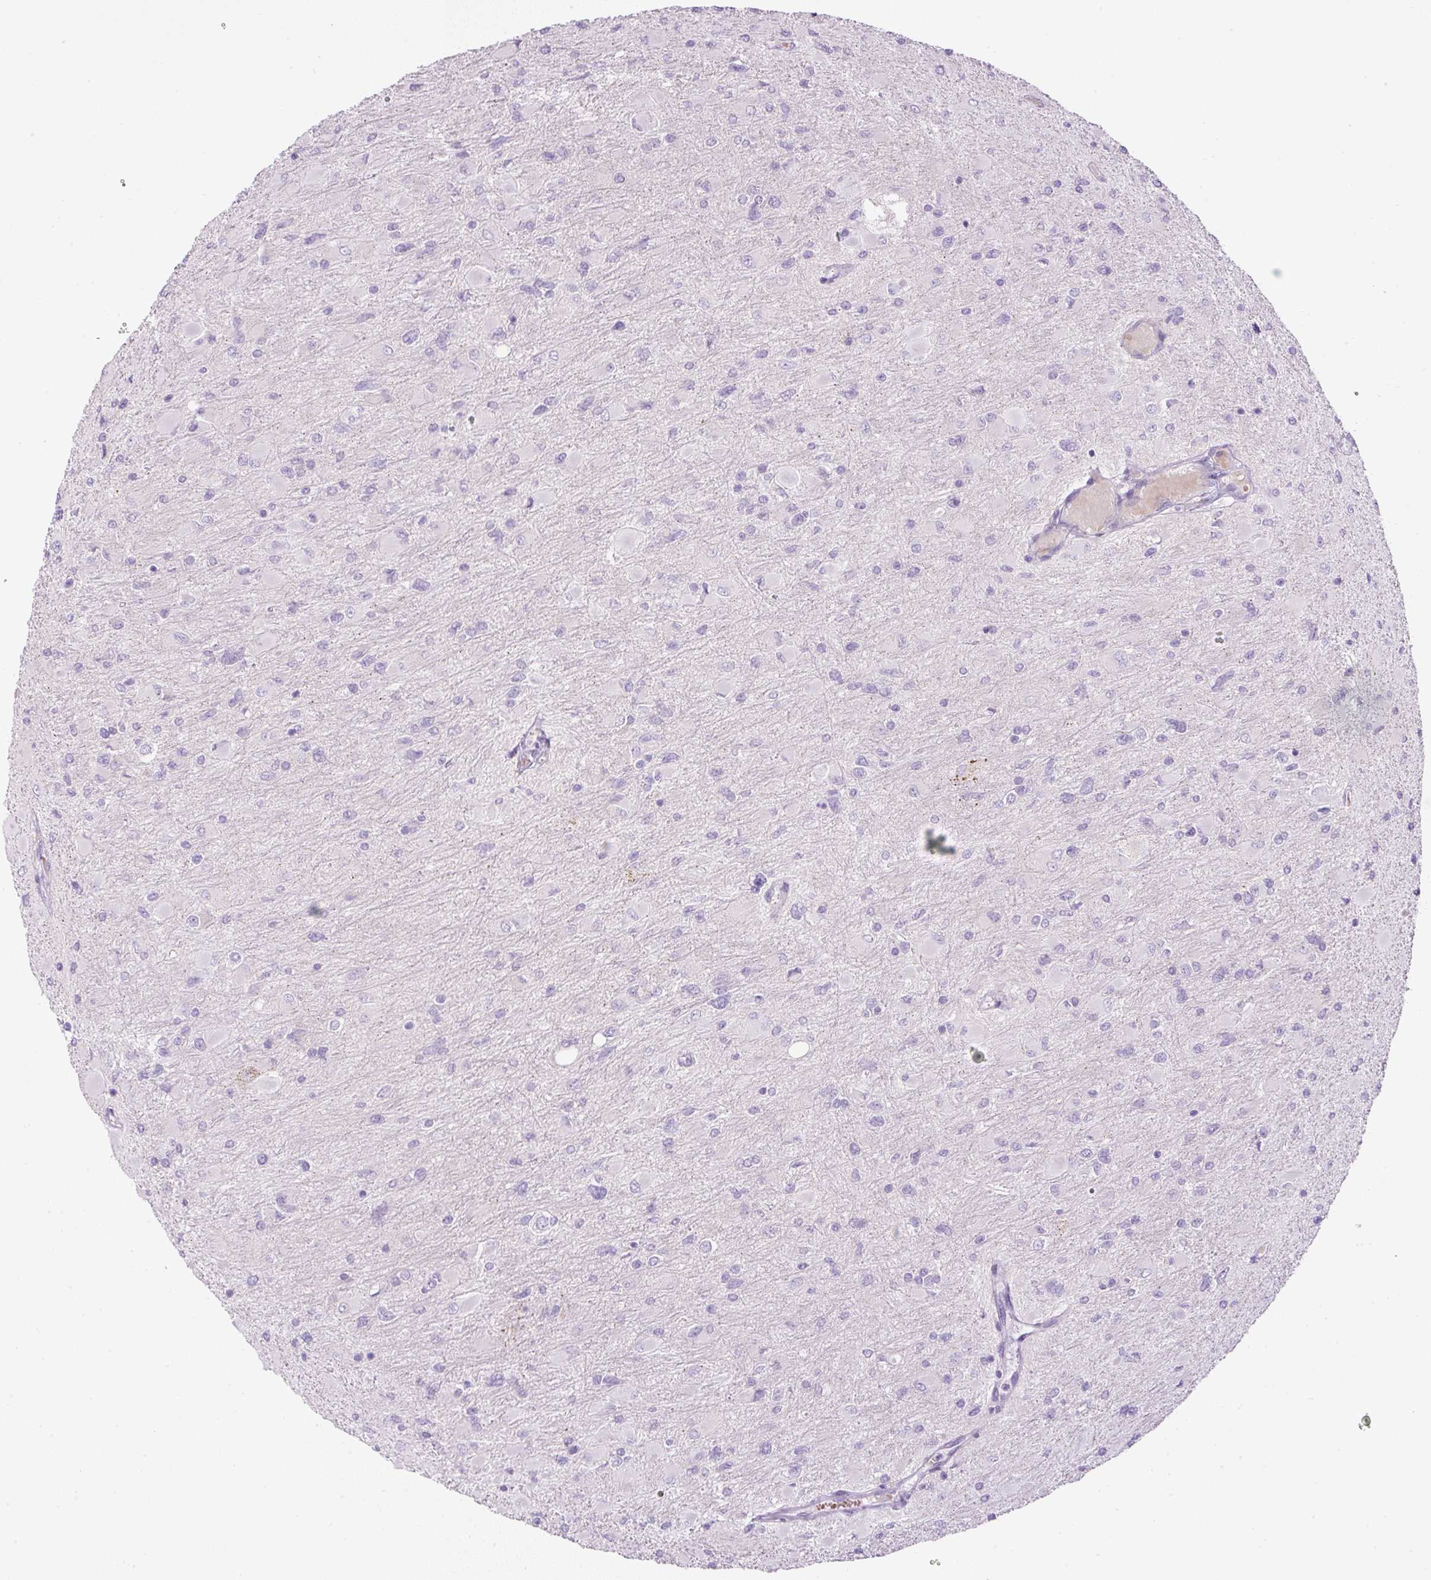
{"staining": {"intensity": "negative", "quantity": "none", "location": "none"}, "tissue": "glioma", "cell_type": "Tumor cells", "image_type": "cancer", "snomed": [{"axis": "morphology", "description": "Glioma, malignant, High grade"}, {"axis": "topography", "description": "Cerebral cortex"}], "caption": "Human malignant glioma (high-grade) stained for a protein using immunohistochemistry reveals no staining in tumor cells.", "gene": "FGFBP3", "patient": {"sex": "female", "age": 36}}